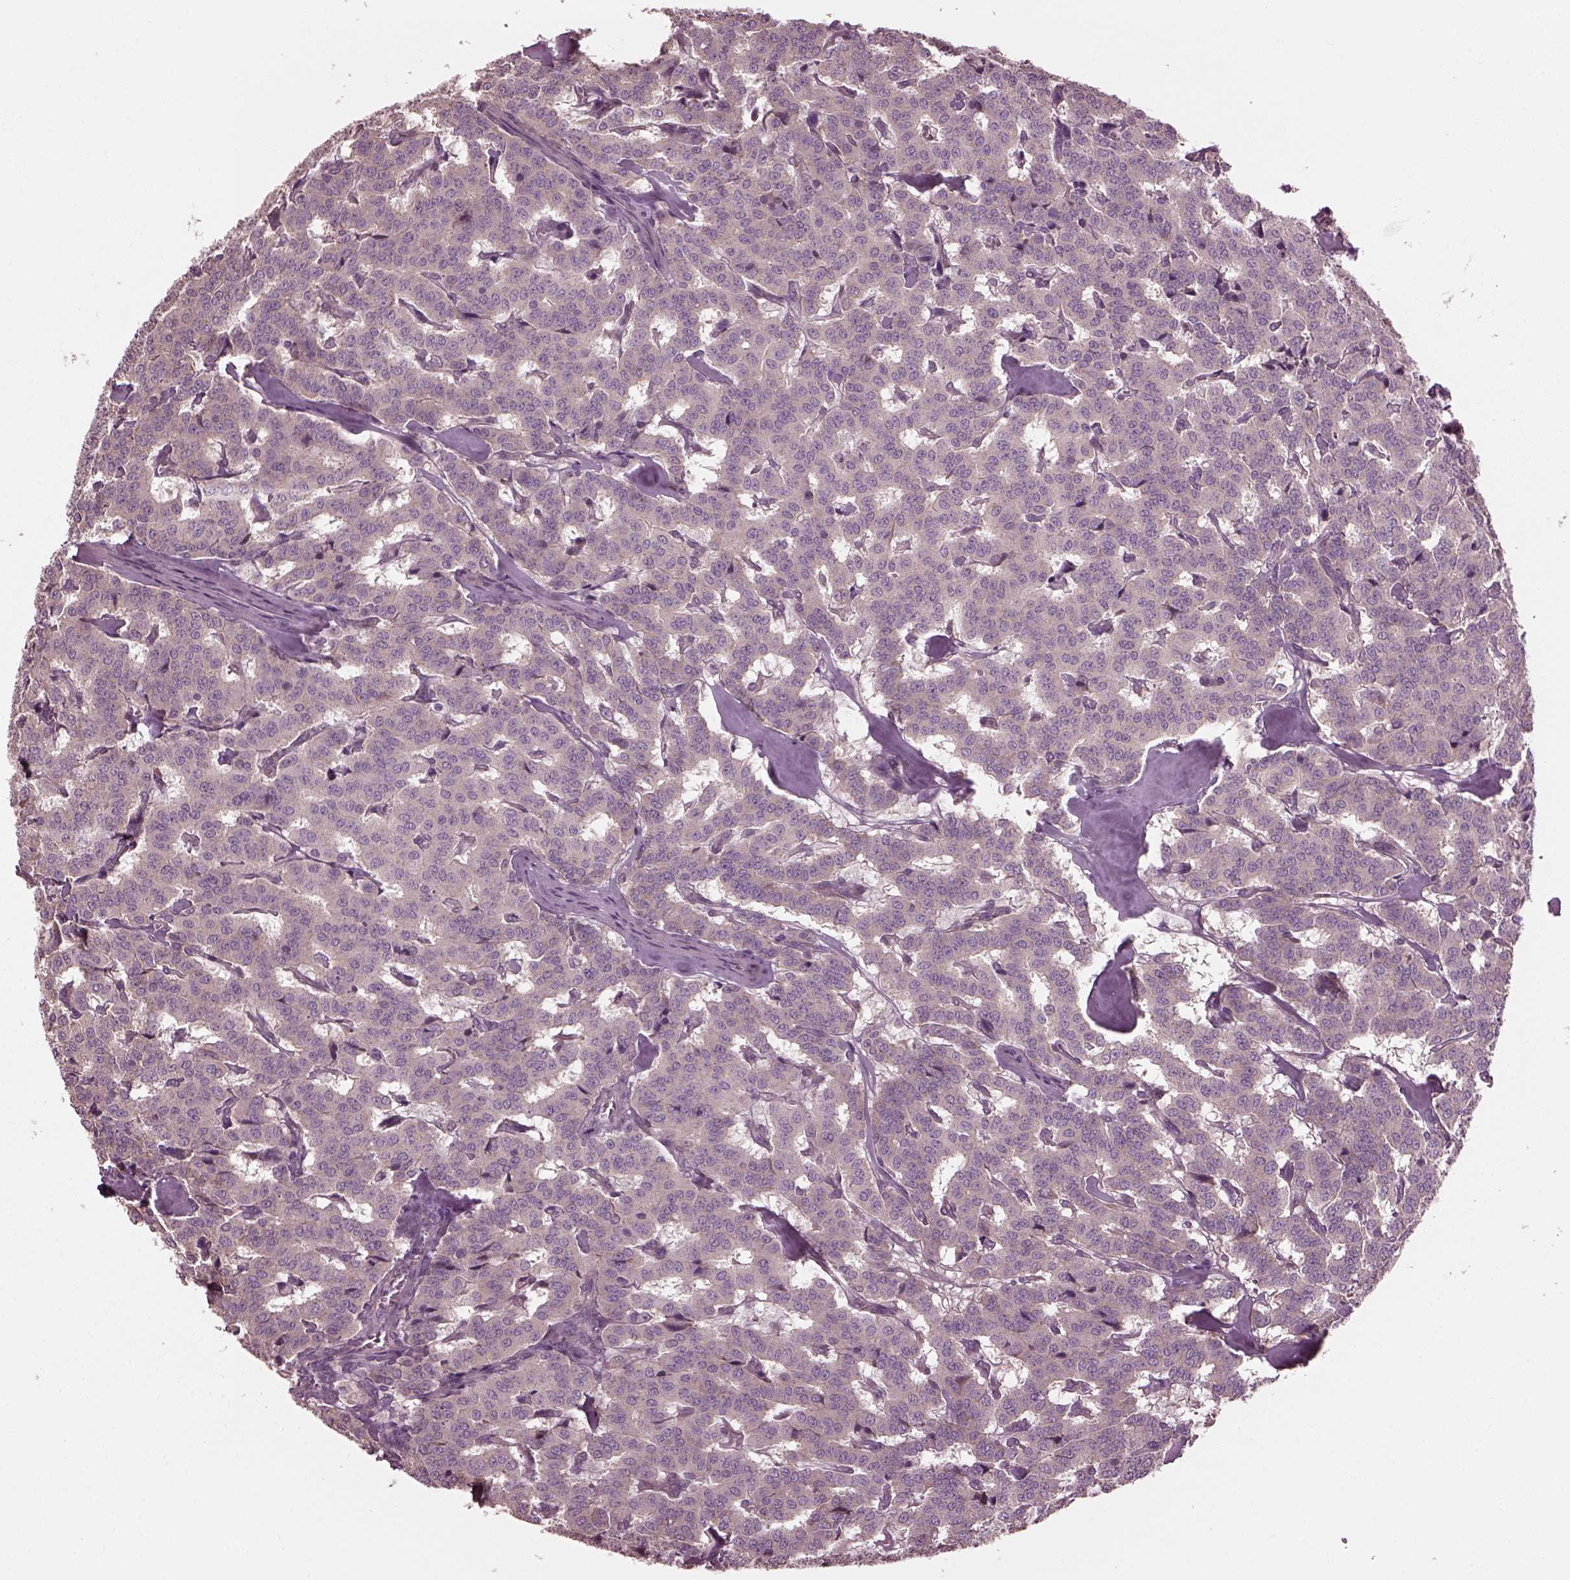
{"staining": {"intensity": "weak", "quantity": "25%-75%", "location": "cytoplasmic/membranous"}, "tissue": "carcinoid", "cell_type": "Tumor cells", "image_type": "cancer", "snomed": [{"axis": "morphology", "description": "Carcinoid, malignant, NOS"}, {"axis": "topography", "description": "Lung"}], "caption": "Malignant carcinoid stained for a protein (brown) demonstrates weak cytoplasmic/membranous positive expression in about 25%-75% of tumor cells.", "gene": "CABP5", "patient": {"sex": "female", "age": 46}}